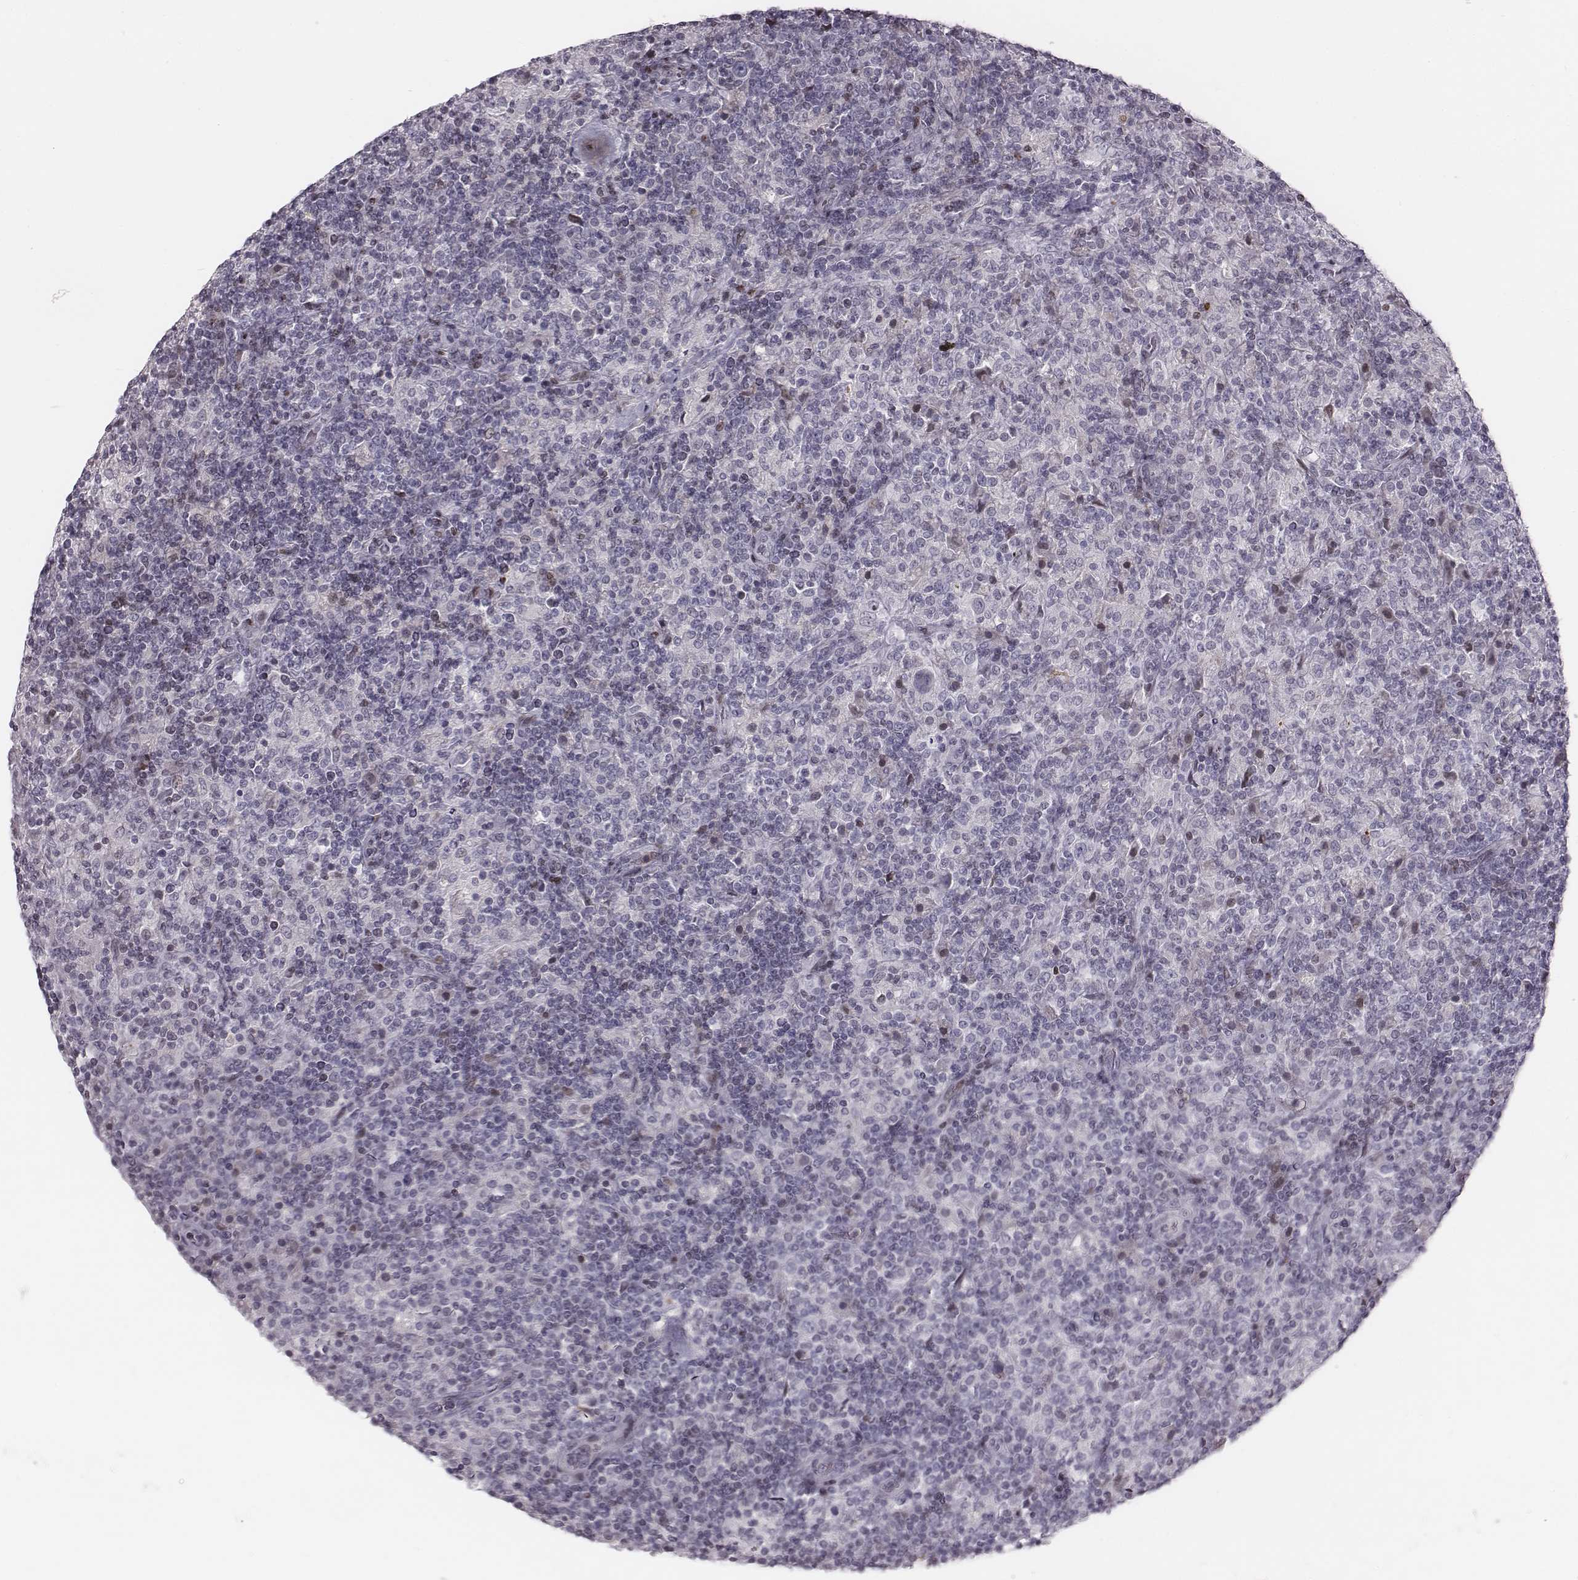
{"staining": {"intensity": "negative", "quantity": "none", "location": "none"}, "tissue": "lymphoma", "cell_type": "Tumor cells", "image_type": "cancer", "snomed": [{"axis": "morphology", "description": "Hodgkin's disease, NOS"}, {"axis": "topography", "description": "Lymph node"}], "caption": "This is an immunohistochemistry histopathology image of lymphoma. There is no positivity in tumor cells.", "gene": "NDC1", "patient": {"sex": "male", "age": 70}}